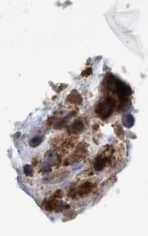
{"staining": {"intensity": "moderate", "quantity": ">75%", "location": "cytoplasmic/membranous"}, "tissue": "breast cancer", "cell_type": "Tumor cells", "image_type": "cancer", "snomed": [{"axis": "morphology", "description": "Lobular carcinoma"}, {"axis": "topography", "description": "Skin"}, {"axis": "topography", "description": "Breast"}], "caption": "The image reveals staining of breast lobular carcinoma, revealing moderate cytoplasmic/membranous protein staining (brown color) within tumor cells. The staining is performed using DAB brown chromogen to label protein expression. The nuclei are counter-stained blue using hematoxylin.", "gene": "P2RY14", "patient": {"sex": "female", "age": 46}}